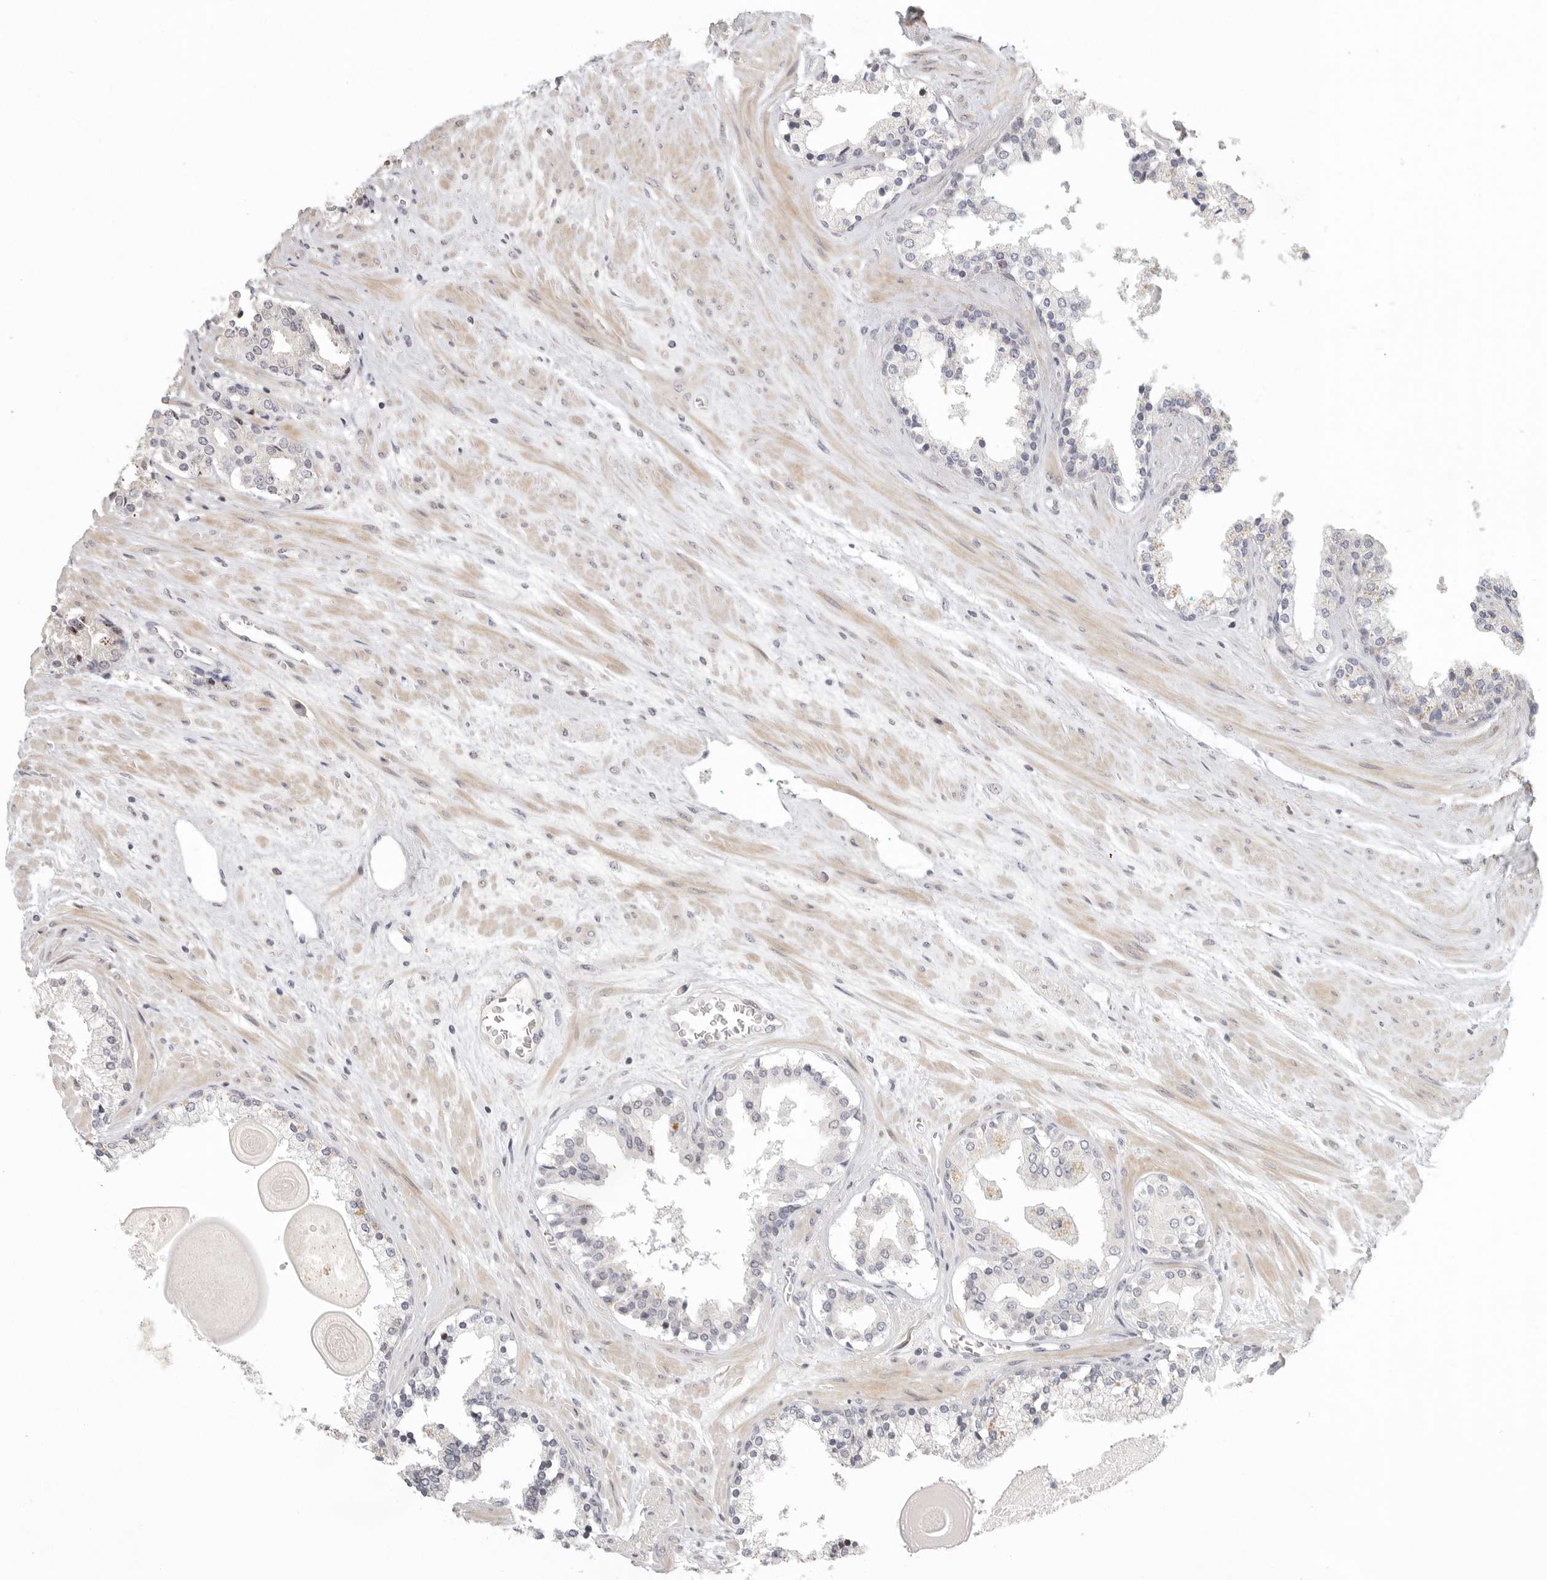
{"staining": {"intensity": "negative", "quantity": "none", "location": "none"}, "tissue": "prostate cancer", "cell_type": "Tumor cells", "image_type": "cancer", "snomed": [{"axis": "morphology", "description": "Adenocarcinoma, High grade"}, {"axis": "topography", "description": "Prostate"}], "caption": "High magnification brightfield microscopy of prostate cancer stained with DAB (3,3'-diaminobenzidine) (brown) and counterstained with hematoxylin (blue): tumor cells show no significant staining.", "gene": "GPBP1L1", "patient": {"sex": "male", "age": 71}}